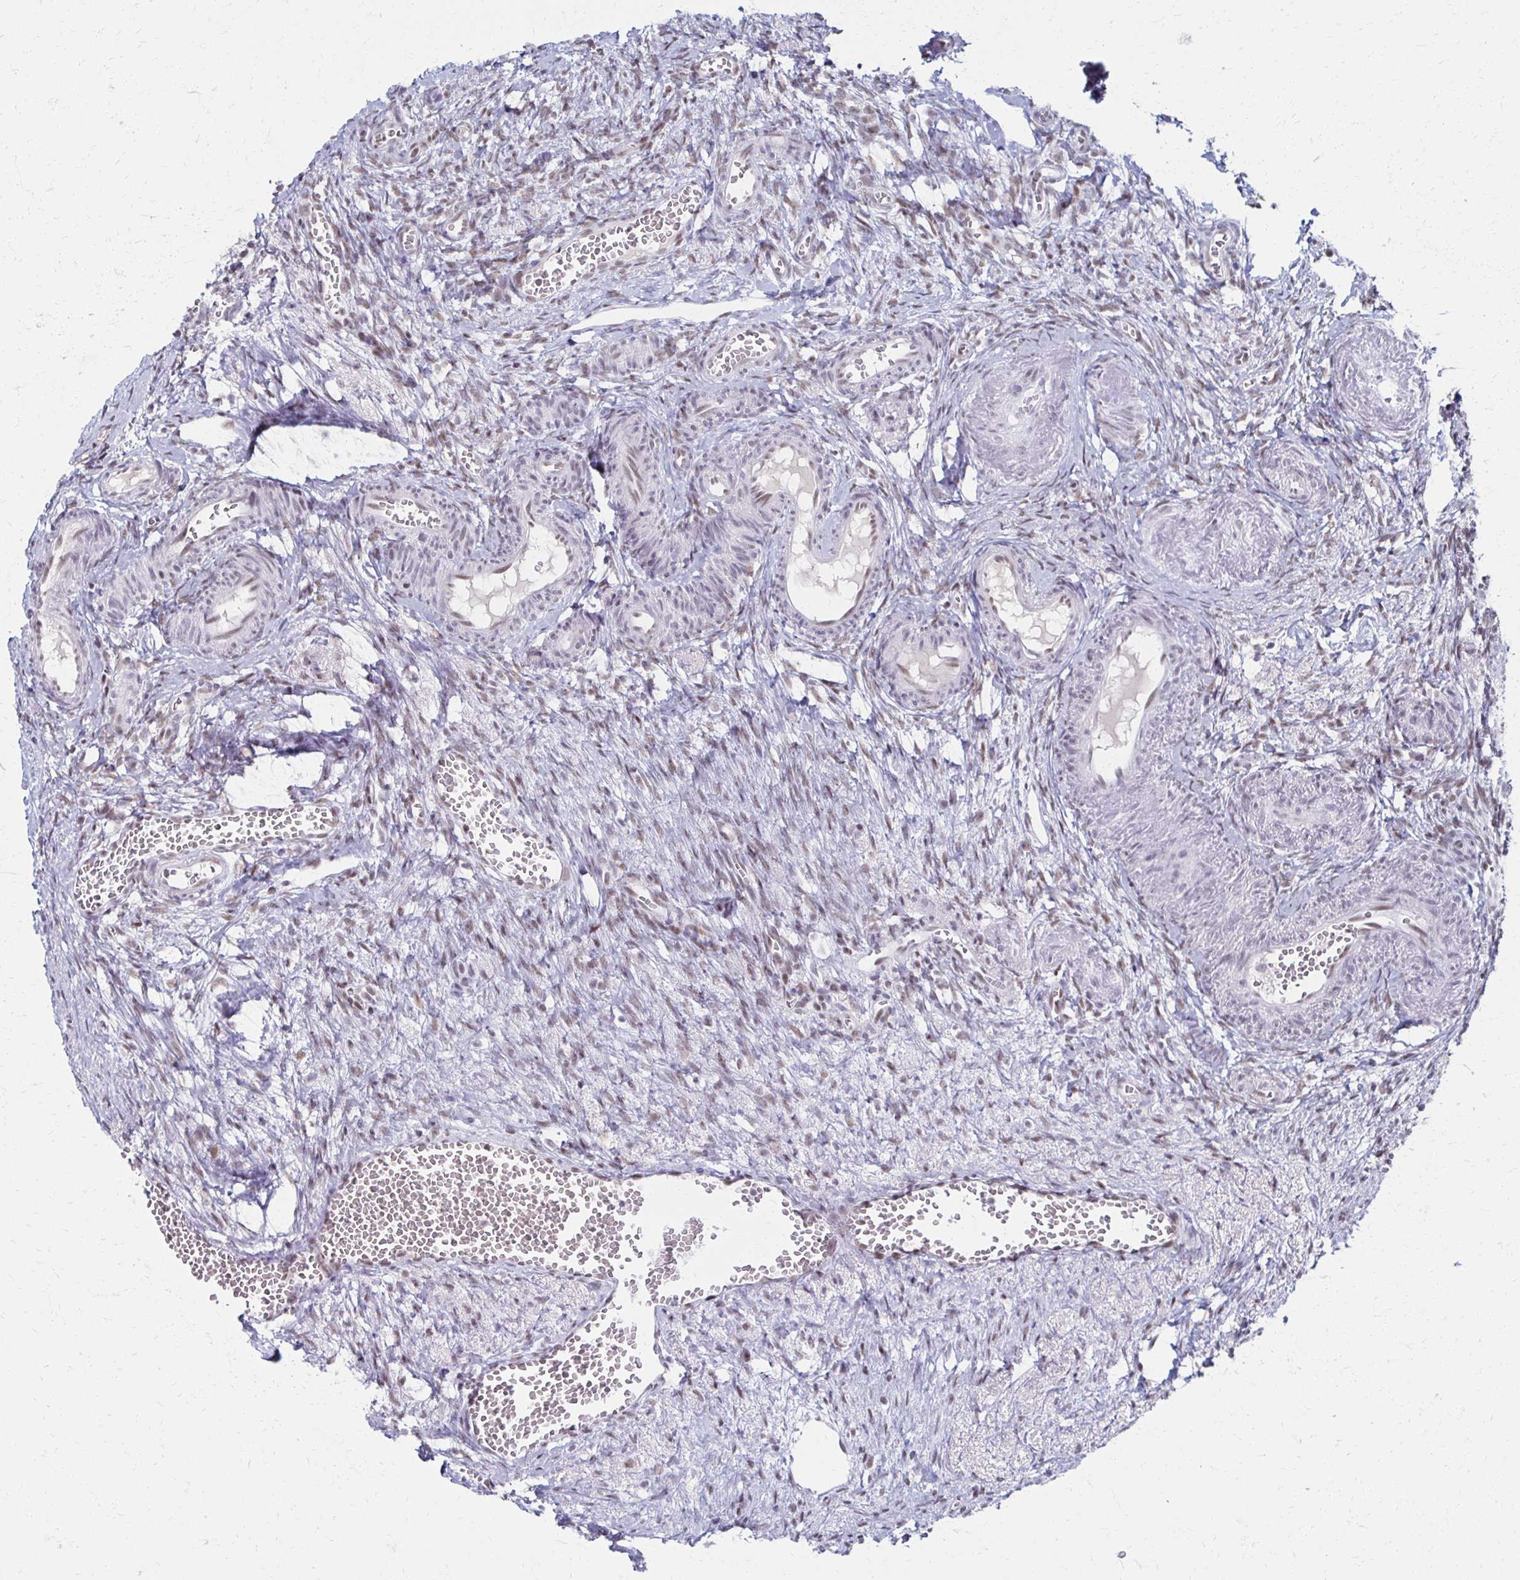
{"staining": {"intensity": "moderate", "quantity": ">75%", "location": "nuclear"}, "tissue": "ovary", "cell_type": "Follicle cells", "image_type": "normal", "snomed": [{"axis": "morphology", "description": "Normal tissue, NOS"}, {"axis": "topography", "description": "Ovary"}], "caption": "Immunohistochemical staining of benign human ovary displays moderate nuclear protein staining in about >75% of follicle cells. (DAB (3,3'-diaminobenzidine) IHC, brown staining for protein, blue staining for nuclei).", "gene": "IRF7", "patient": {"sex": "female", "age": 41}}